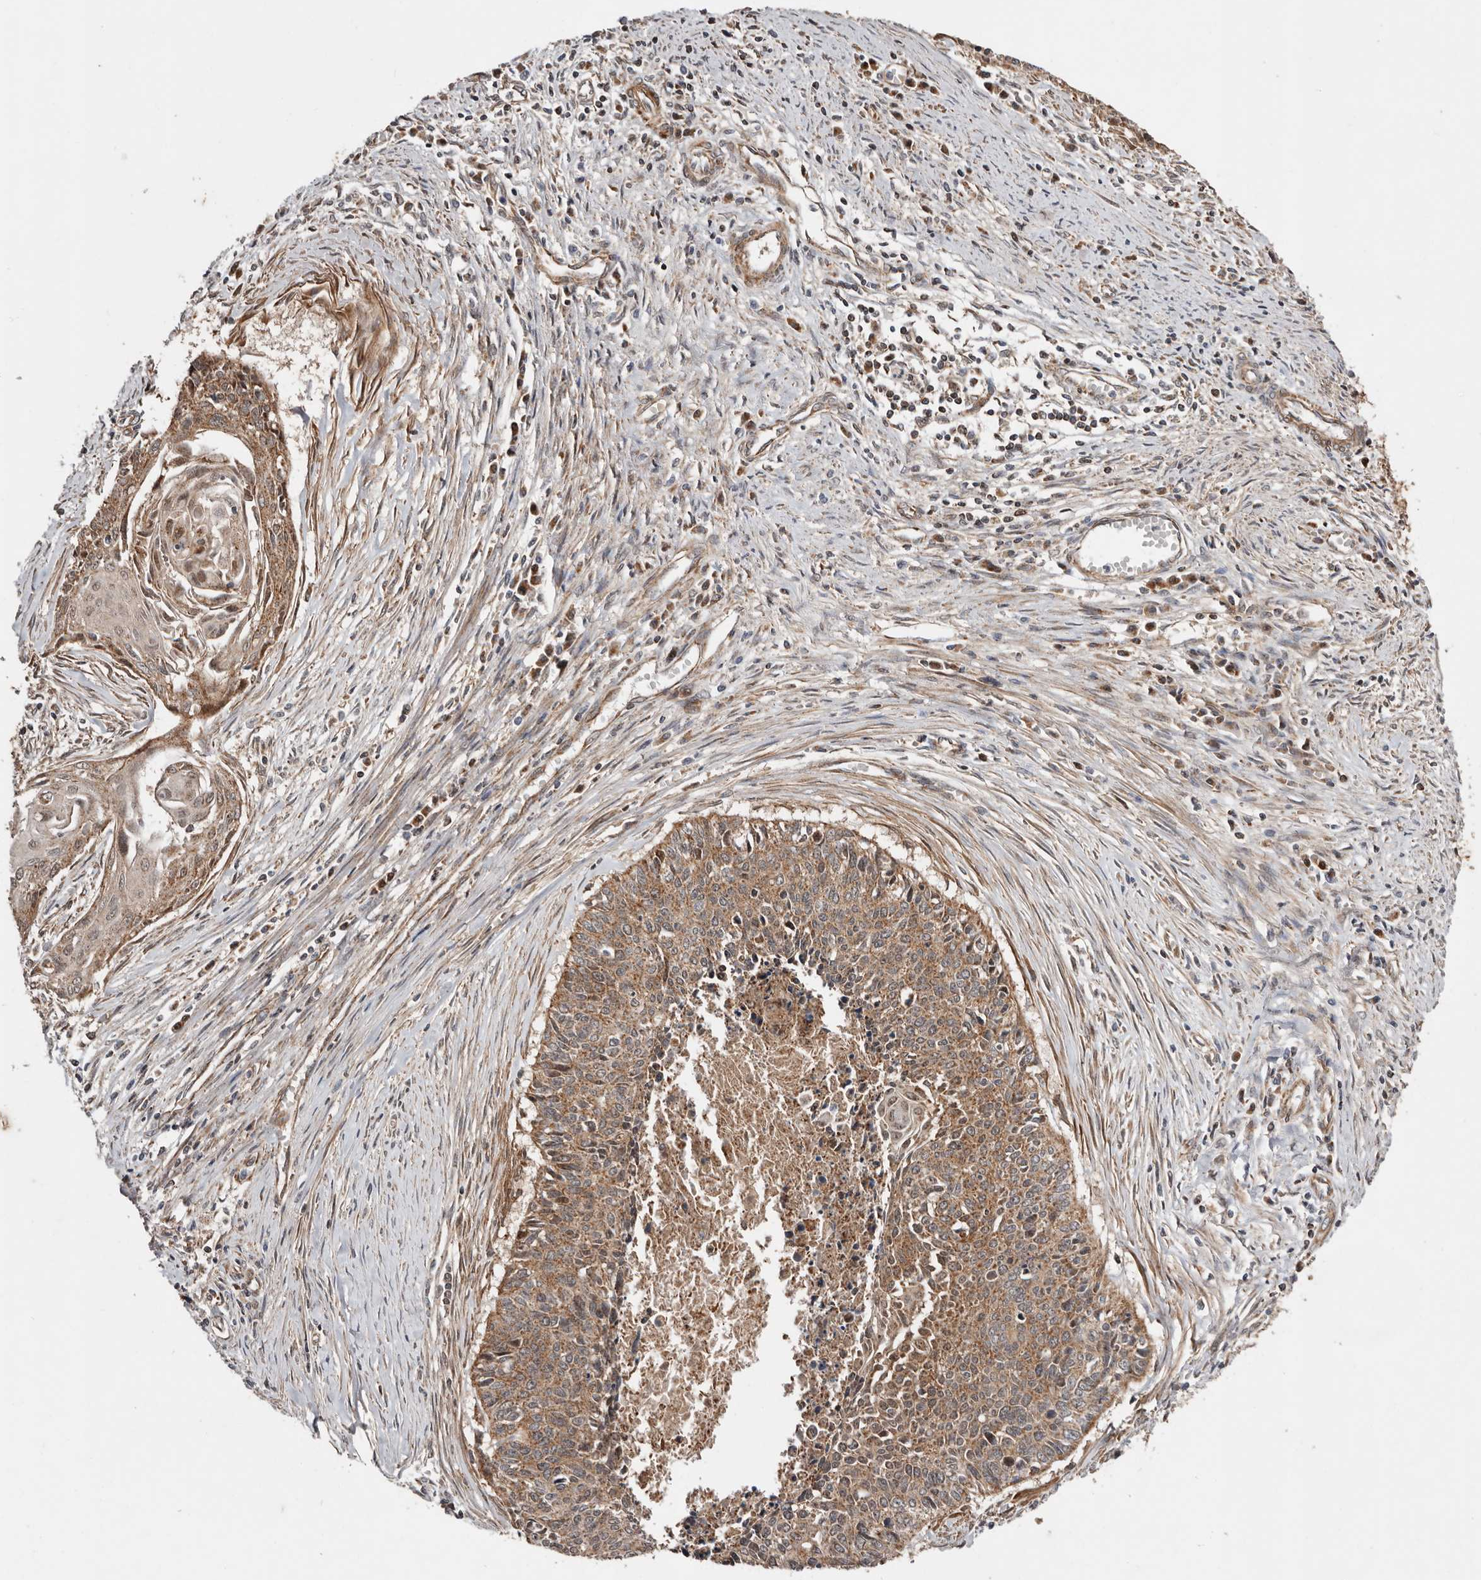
{"staining": {"intensity": "moderate", "quantity": ">75%", "location": "cytoplasmic/membranous"}, "tissue": "cervical cancer", "cell_type": "Tumor cells", "image_type": "cancer", "snomed": [{"axis": "morphology", "description": "Squamous cell carcinoma, NOS"}, {"axis": "topography", "description": "Cervix"}], "caption": "High-magnification brightfield microscopy of cervical squamous cell carcinoma stained with DAB (3,3'-diaminobenzidine) (brown) and counterstained with hematoxylin (blue). tumor cells exhibit moderate cytoplasmic/membranous staining is appreciated in about>75% of cells.", "gene": "PROKR1", "patient": {"sex": "female", "age": 55}}